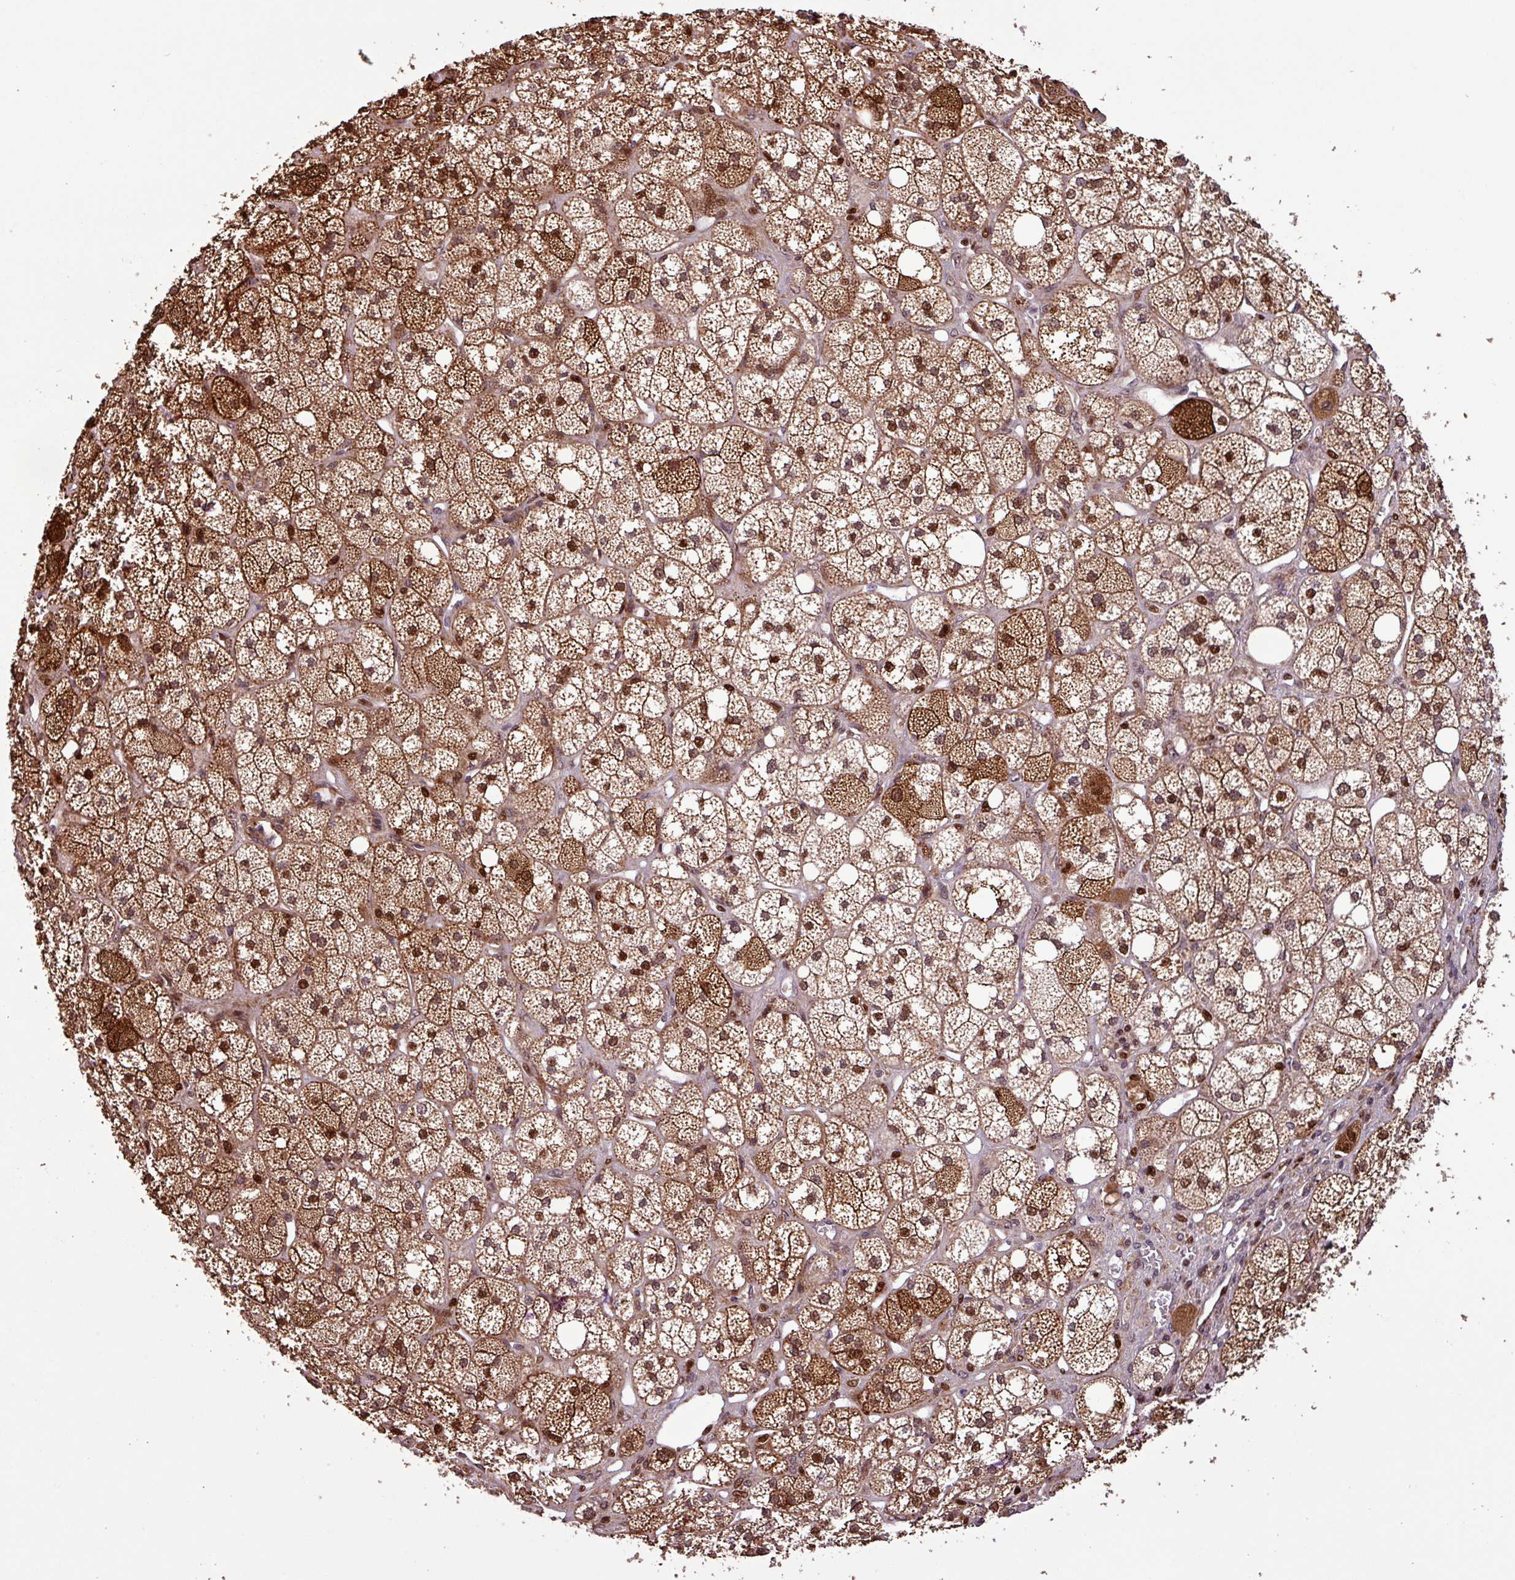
{"staining": {"intensity": "strong", "quantity": ">75%", "location": "cytoplasmic/membranous,nuclear"}, "tissue": "adrenal gland", "cell_type": "Glandular cells", "image_type": "normal", "snomed": [{"axis": "morphology", "description": "Normal tissue, NOS"}, {"axis": "topography", "description": "Adrenal gland"}], "caption": "Immunohistochemical staining of unremarkable adrenal gland reveals strong cytoplasmic/membranous,nuclear protein expression in approximately >75% of glandular cells. (IHC, brightfield microscopy, high magnification).", "gene": "SLC22A24", "patient": {"sex": "male", "age": 61}}